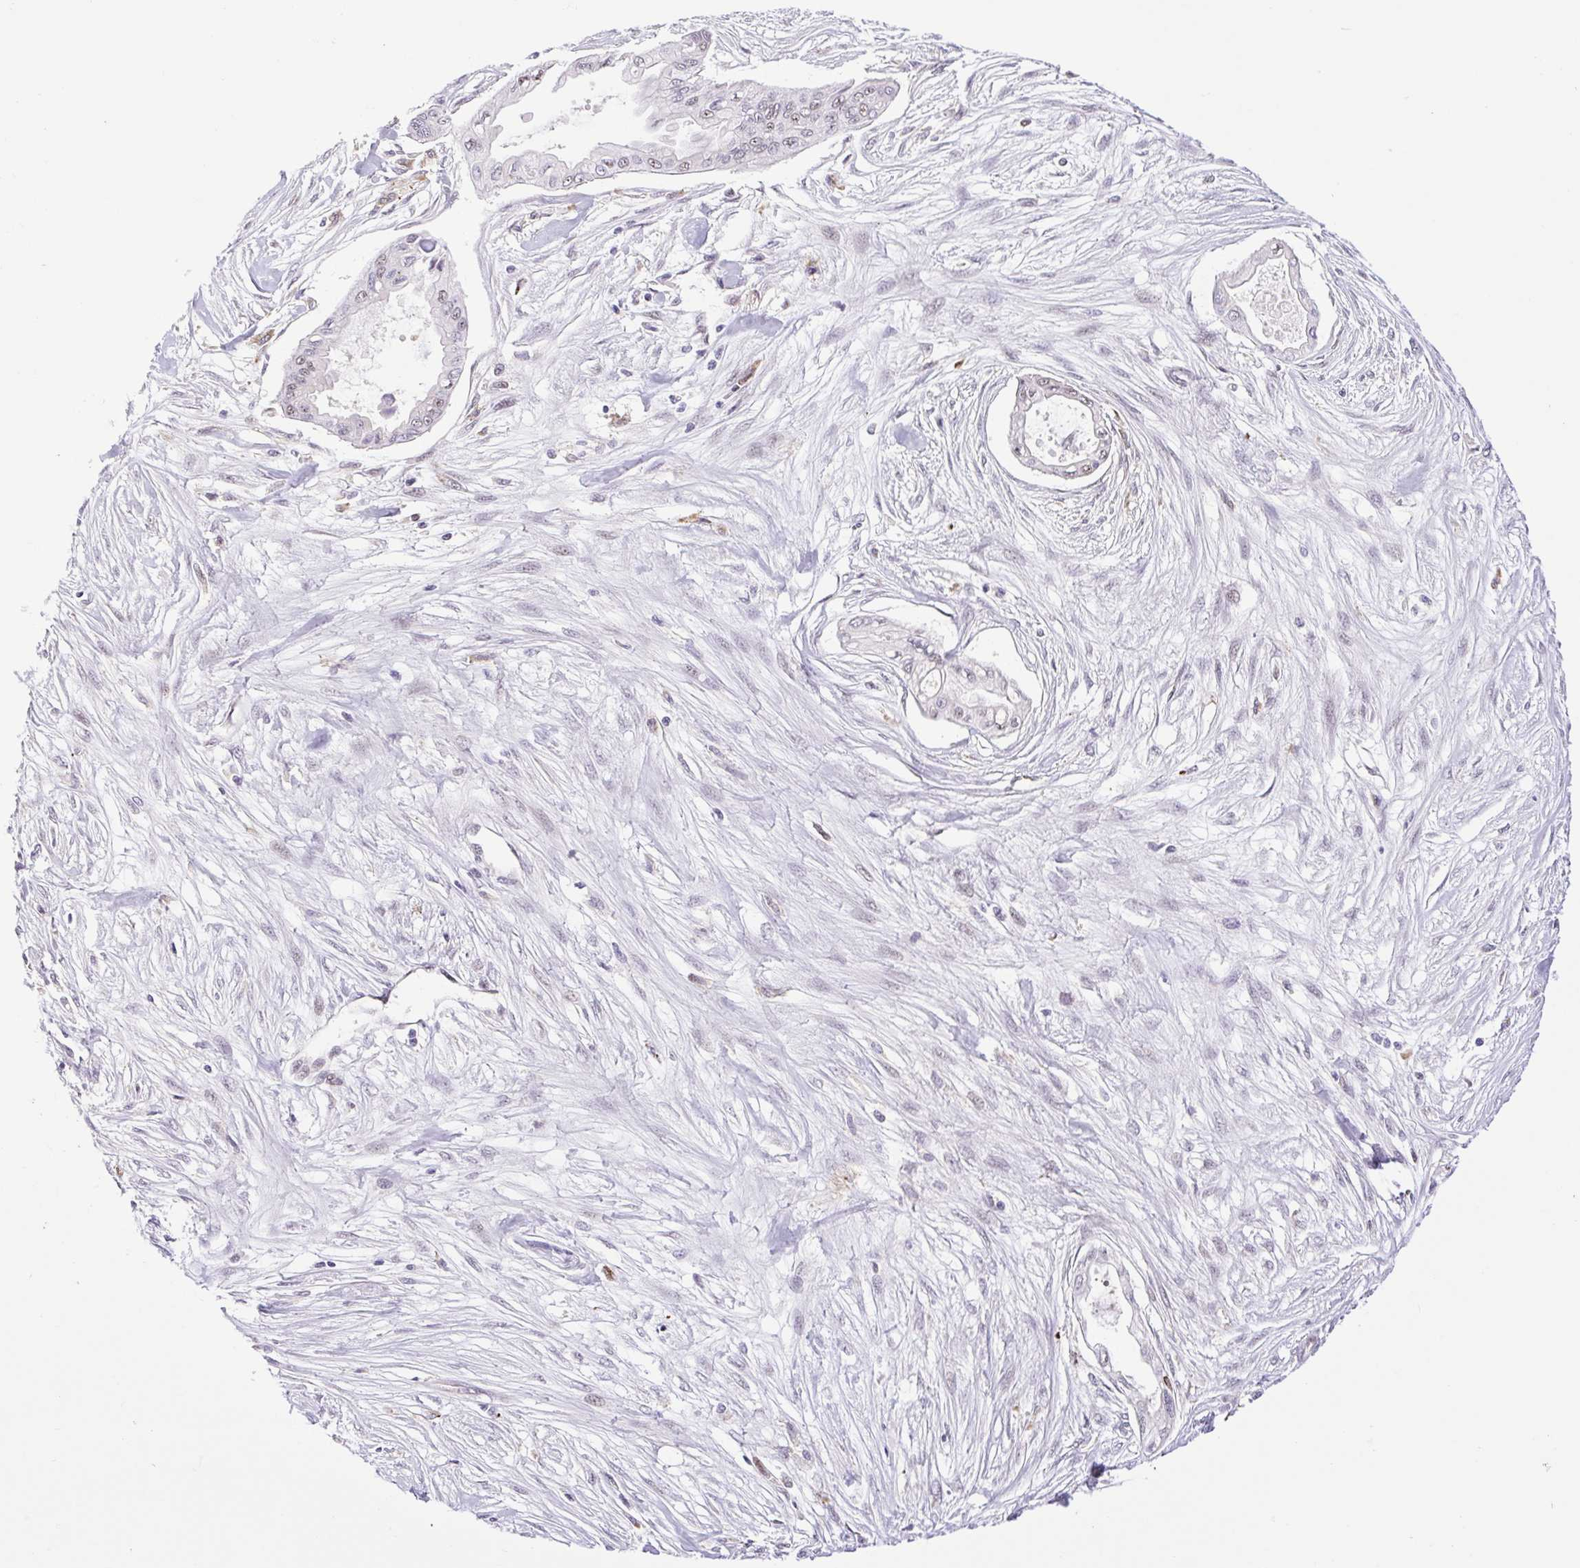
{"staining": {"intensity": "weak", "quantity": "<25%", "location": "nuclear"}, "tissue": "pancreatic cancer", "cell_type": "Tumor cells", "image_type": "cancer", "snomed": [{"axis": "morphology", "description": "Adenocarcinoma, NOS"}, {"axis": "topography", "description": "Pancreas"}], "caption": "An immunohistochemistry photomicrograph of pancreatic cancer is shown. There is no staining in tumor cells of pancreatic cancer.", "gene": "ERG", "patient": {"sex": "female", "age": 68}}